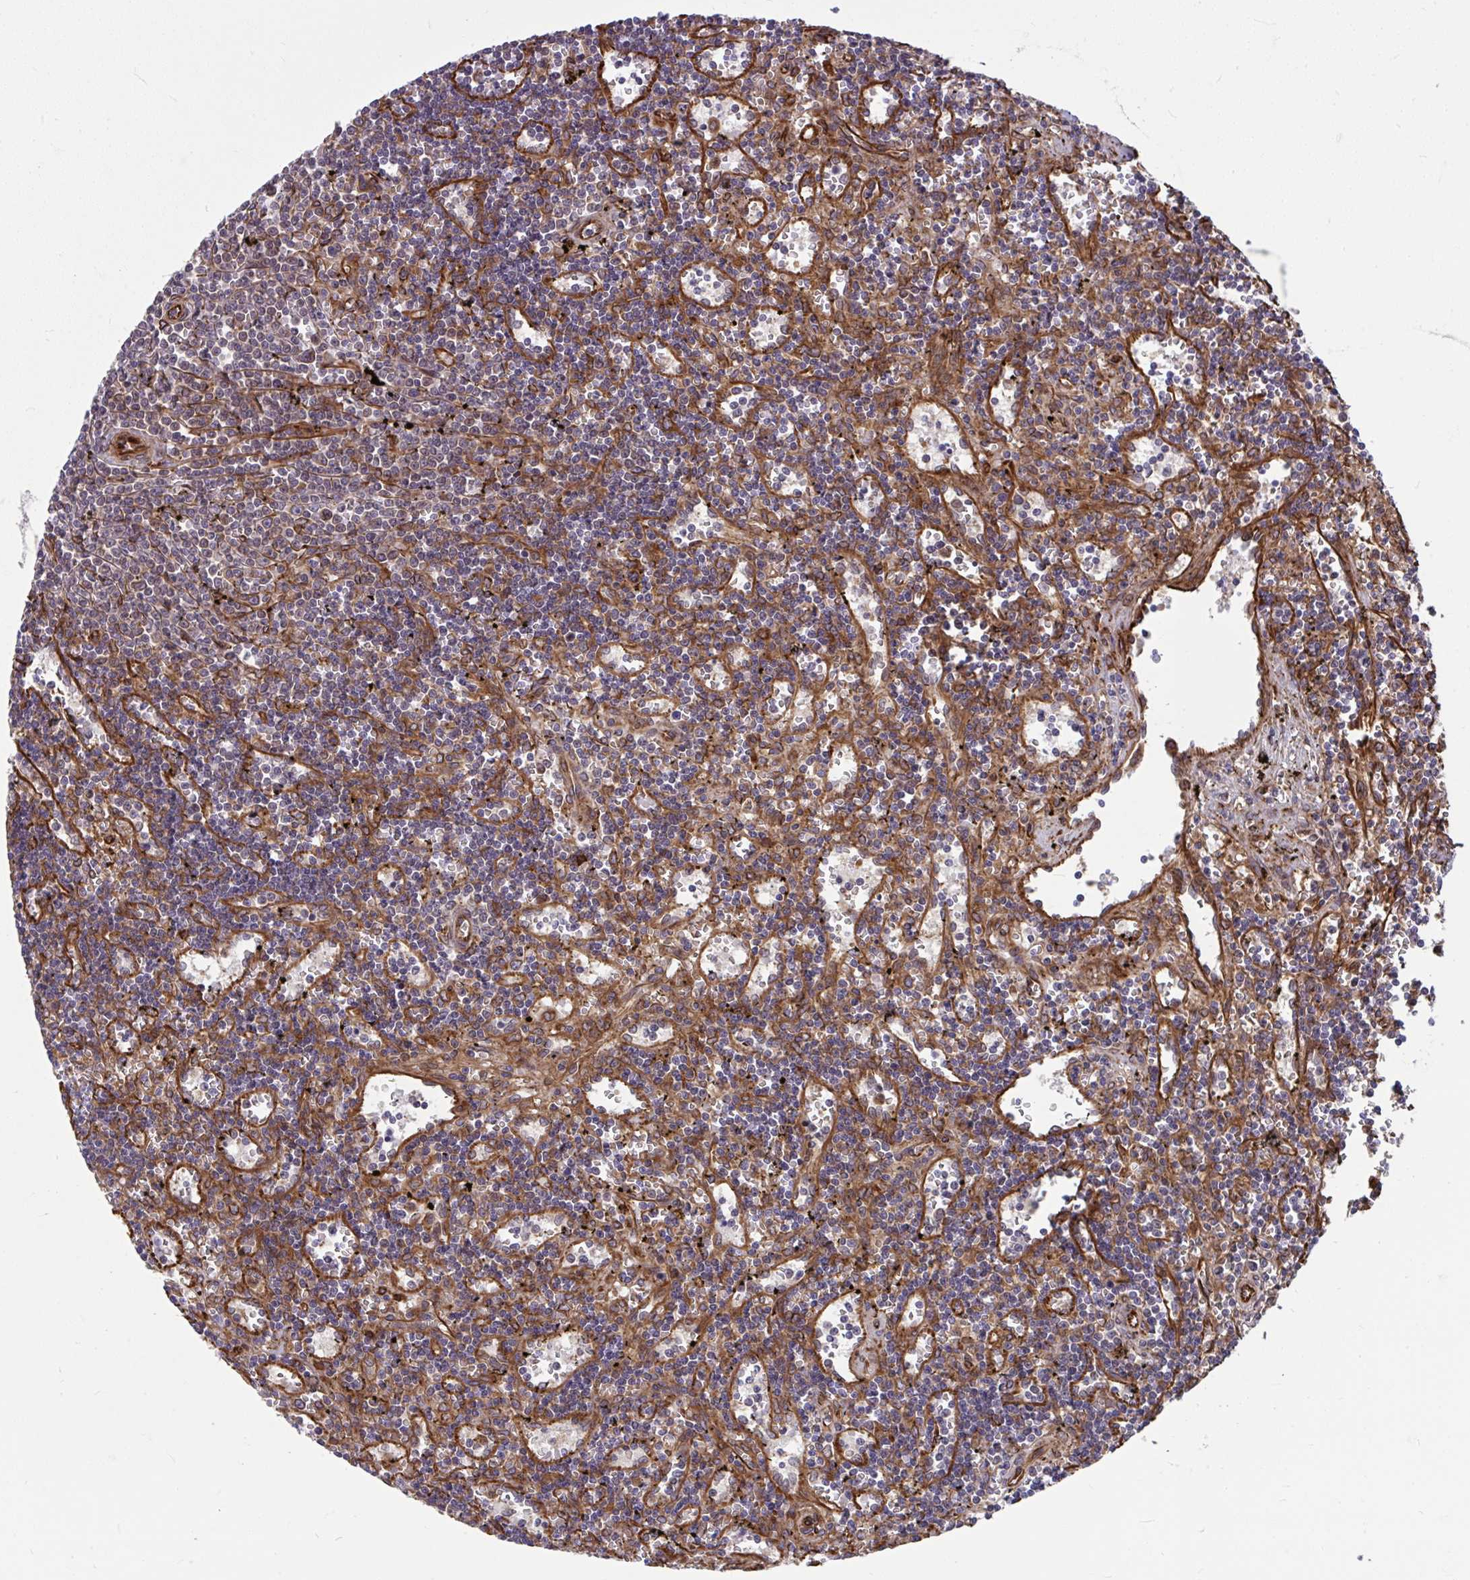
{"staining": {"intensity": "negative", "quantity": "none", "location": "none"}, "tissue": "lymphoma", "cell_type": "Tumor cells", "image_type": "cancer", "snomed": [{"axis": "morphology", "description": "Malignant lymphoma, non-Hodgkin's type, Low grade"}, {"axis": "topography", "description": "Spleen"}], "caption": "A photomicrograph of human lymphoma is negative for staining in tumor cells.", "gene": "STIM2", "patient": {"sex": "male", "age": 60}}